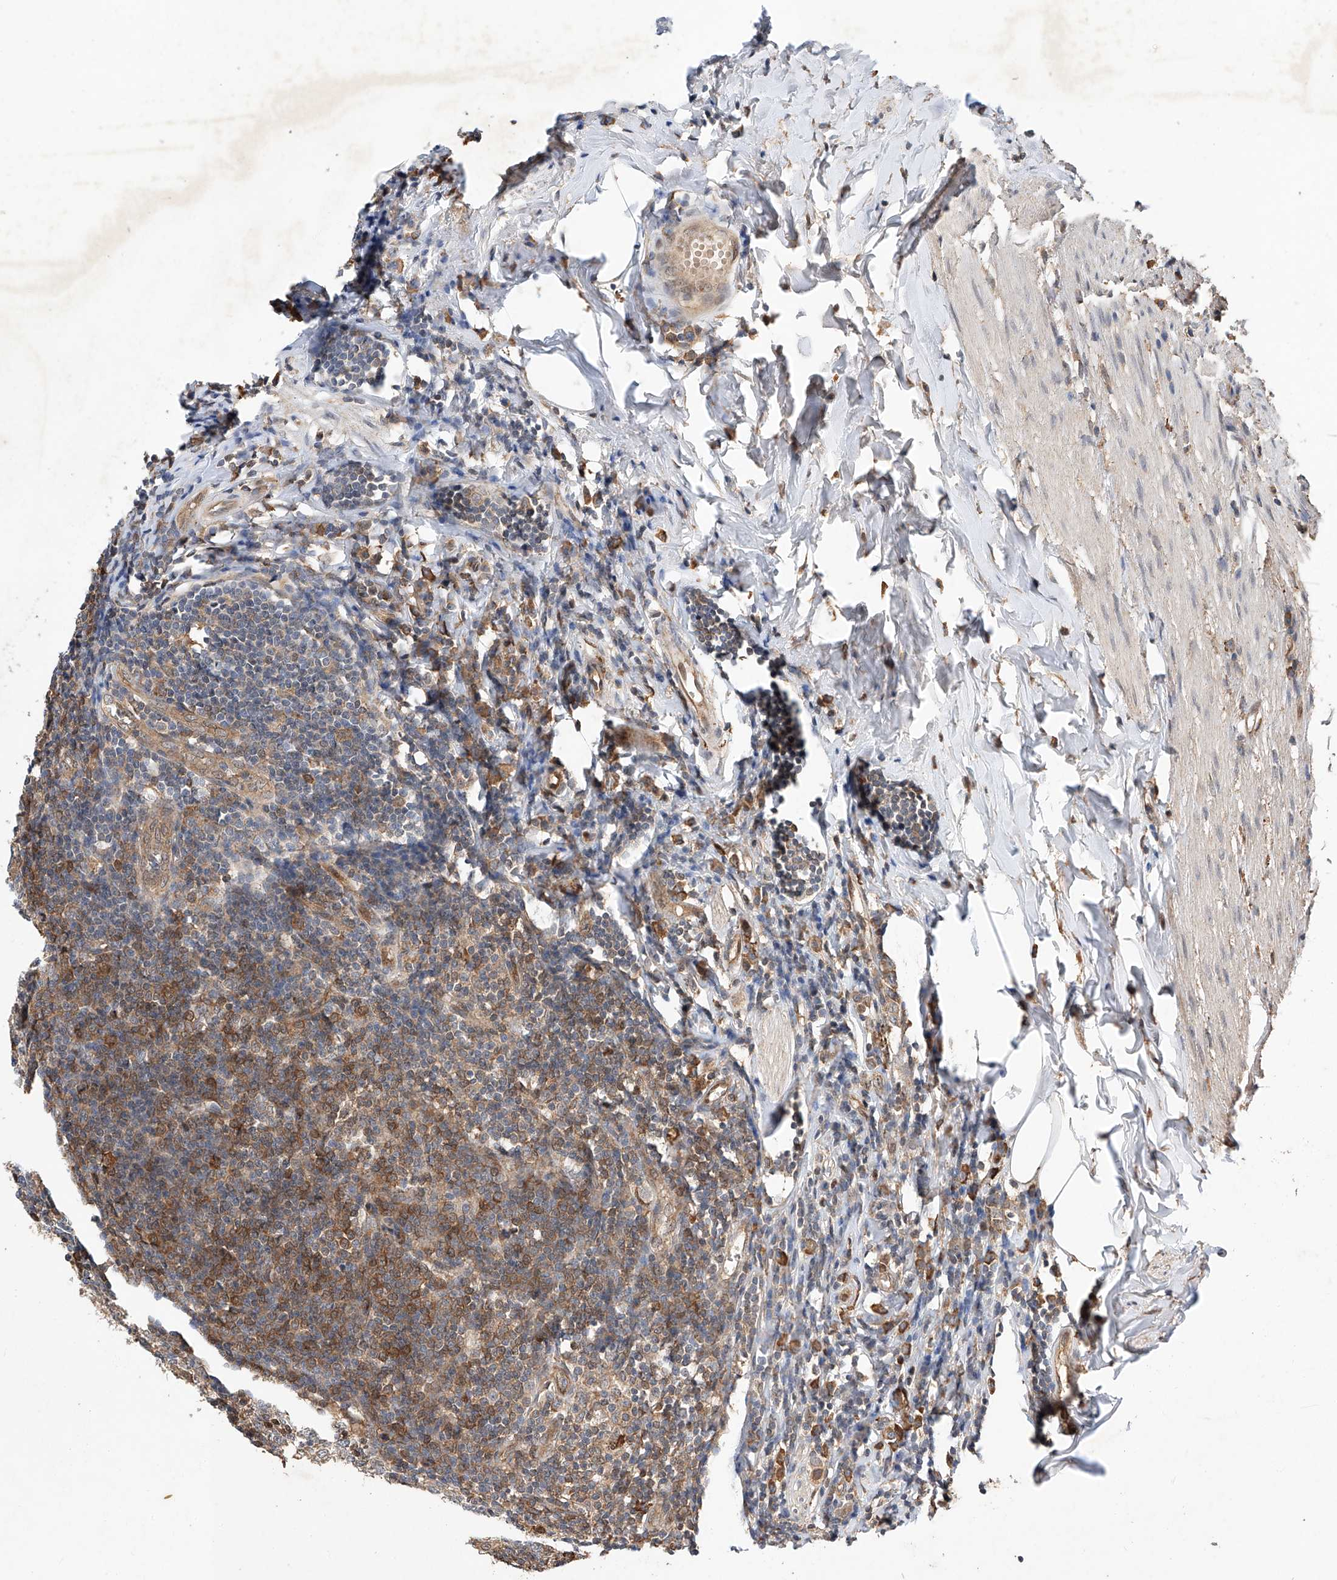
{"staining": {"intensity": "weak", "quantity": "<25%", "location": "cytoplasmic/membranous"}, "tissue": "appendix", "cell_type": "Glandular cells", "image_type": "normal", "snomed": [{"axis": "morphology", "description": "Normal tissue, NOS"}, {"axis": "topography", "description": "Appendix"}], "caption": "Immunohistochemistry (IHC) photomicrograph of normal appendix stained for a protein (brown), which displays no positivity in glandular cells.", "gene": "RILPL2", "patient": {"sex": "female", "age": 54}}